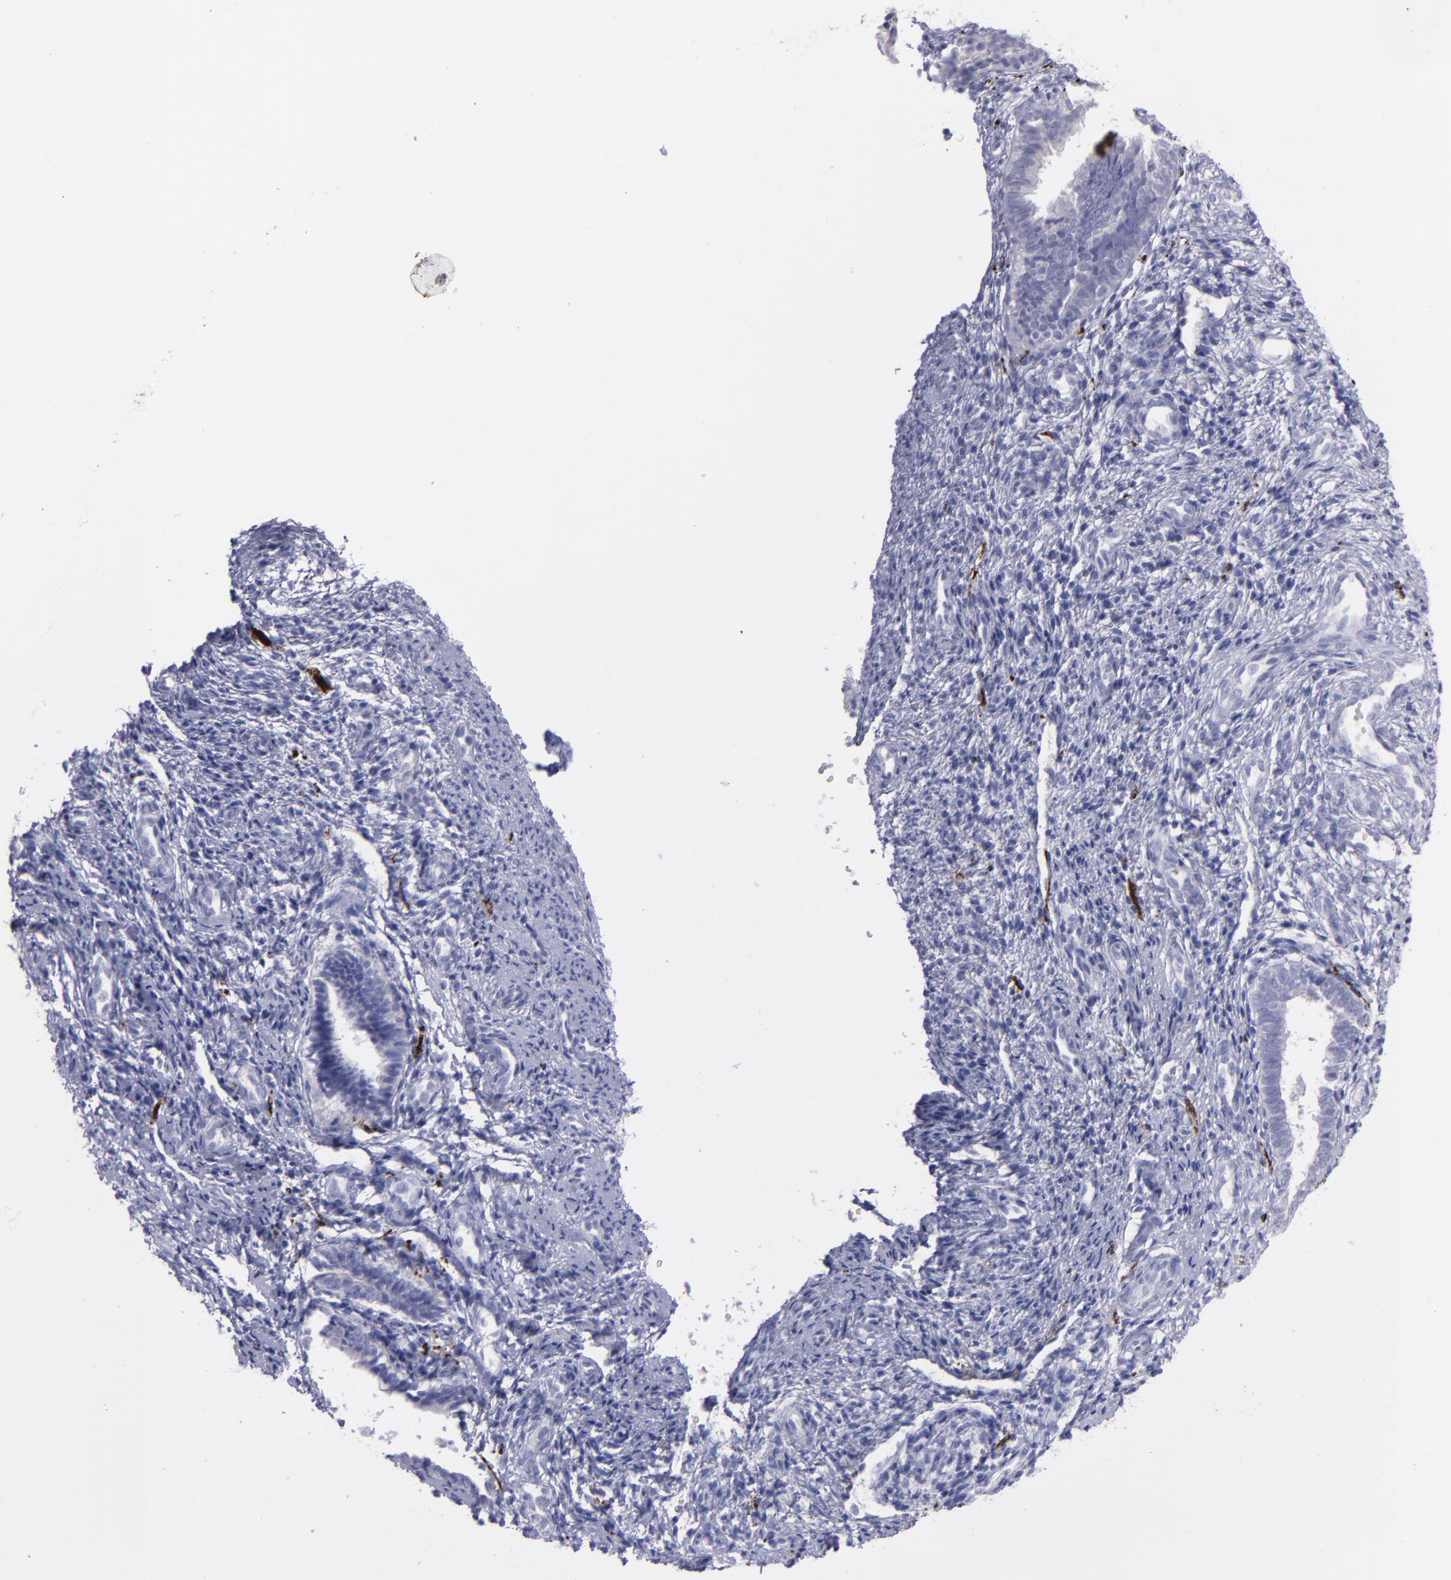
{"staining": {"intensity": "negative", "quantity": "none", "location": "none"}, "tissue": "endometrium", "cell_type": "Cells in endometrial stroma", "image_type": "normal", "snomed": [{"axis": "morphology", "description": "Normal tissue, NOS"}, {"axis": "topography", "description": "Endometrium"}], "caption": "This is a histopathology image of immunohistochemistry (IHC) staining of benign endometrium, which shows no positivity in cells in endometrial stroma. (DAB (3,3'-diaminobenzidine) immunohistochemistry (IHC) with hematoxylin counter stain).", "gene": "SNAP25", "patient": {"sex": "female", "age": 27}}